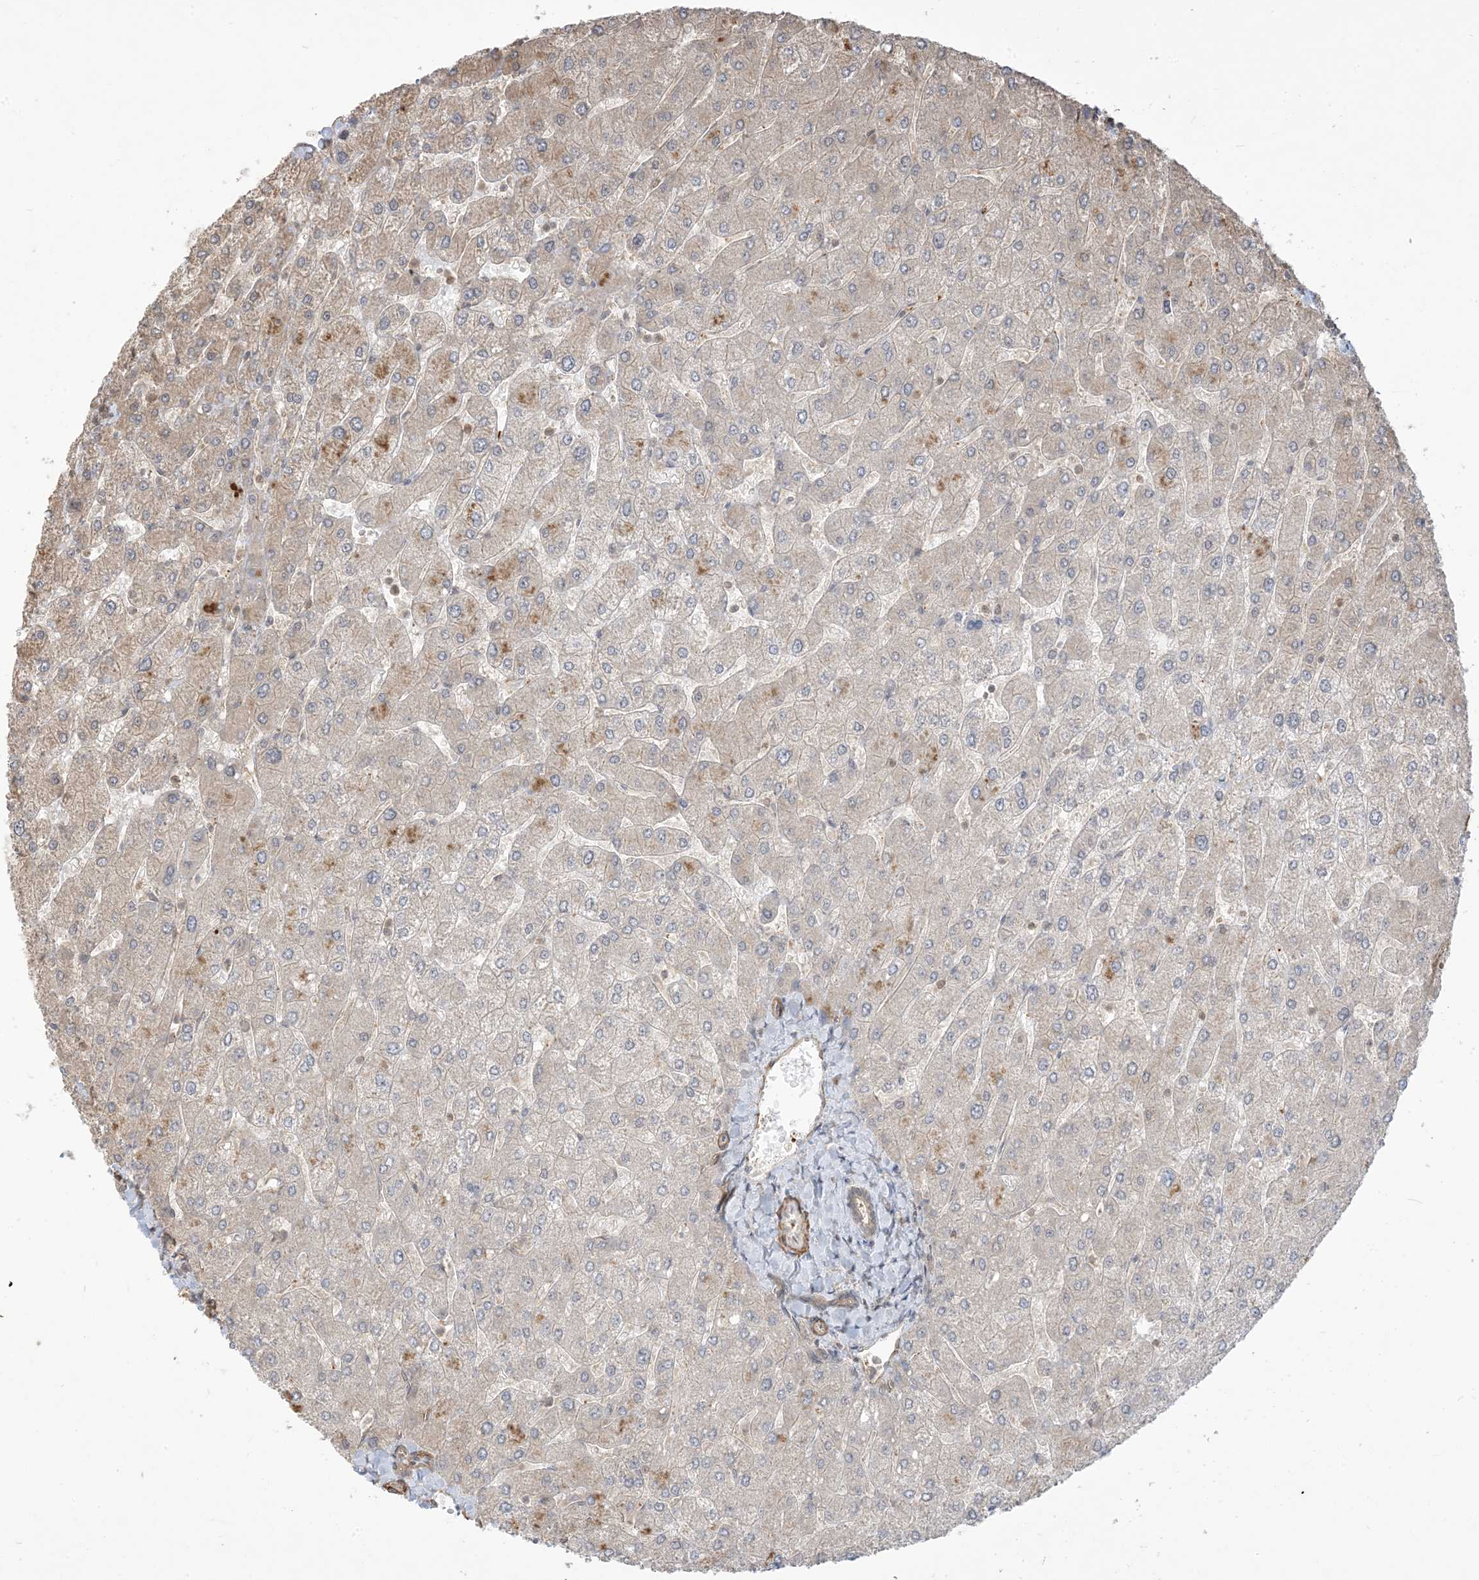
{"staining": {"intensity": "weak", "quantity": "<25%", "location": "cytoplasmic/membranous"}, "tissue": "liver", "cell_type": "Cholangiocytes", "image_type": "normal", "snomed": [{"axis": "morphology", "description": "Normal tissue, NOS"}, {"axis": "topography", "description": "Liver"}], "caption": "High magnification brightfield microscopy of benign liver stained with DAB (3,3'-diaminobenzidine) (brown) and counterstained with hematoxylin (blue): cholangiocytes show no significant expression.", "gene": "TBCC", "patient": {"sex": "male", "age": 55}}